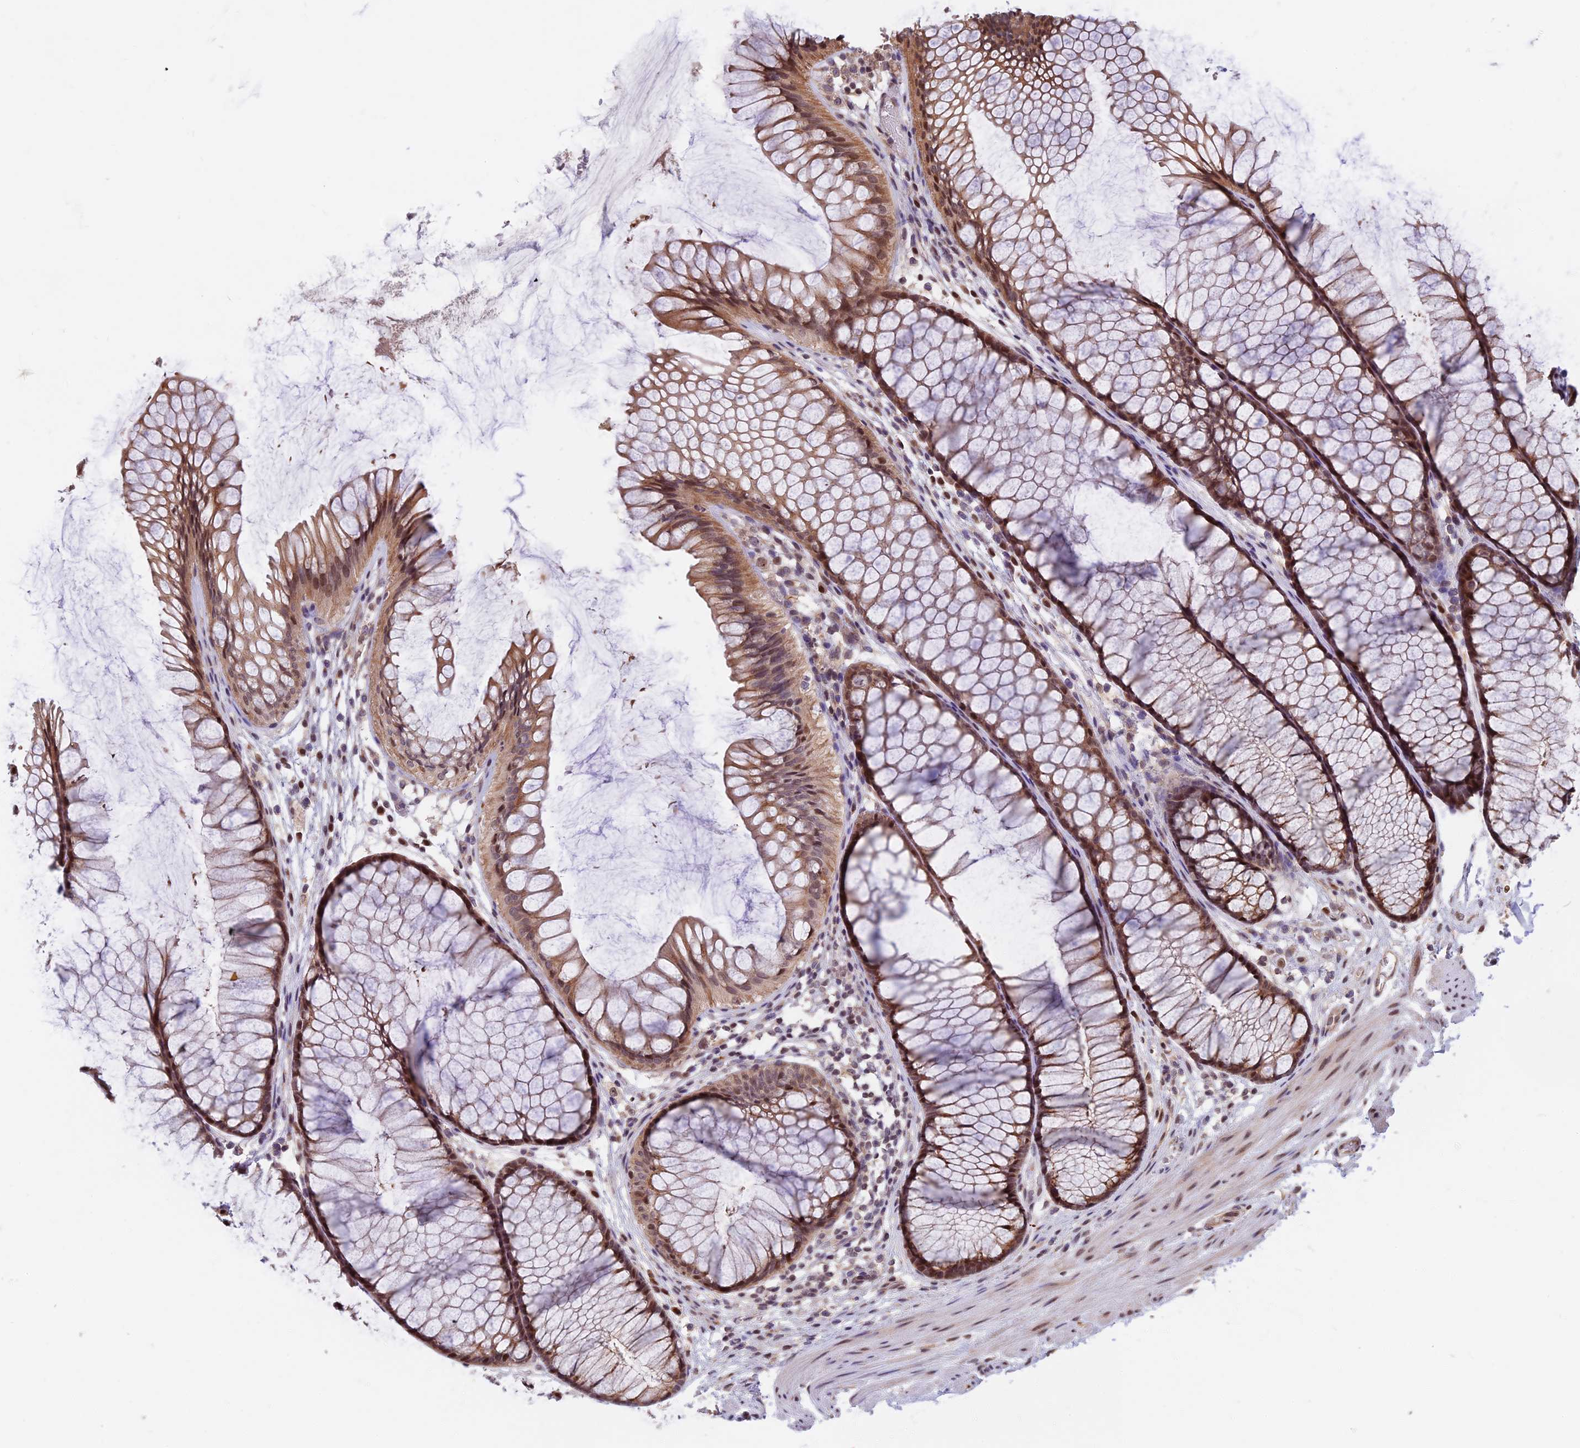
{"staining": {"intensity": "moderate", "quantity": ">75%", "location": "cytoplasmic/membranous,nuclear"}, "tissue": "colon", "cell_type": "Endothelial cells", "image_type": "normal", "snomed": [{"axis": "morphology", "description": "Normal tissue, NOS"}, {"axis": "topography", "description": "Colon"}], "caption": "An image of colon stained for a protein displays moderate cytoplasmic/membranous,nuclear brown staining in endothelial cells. The protein is shown in brown color, while the nuclei are stained blue.", "gene": "CCDC113", "patient": {"sex": "female", "age": 82}}